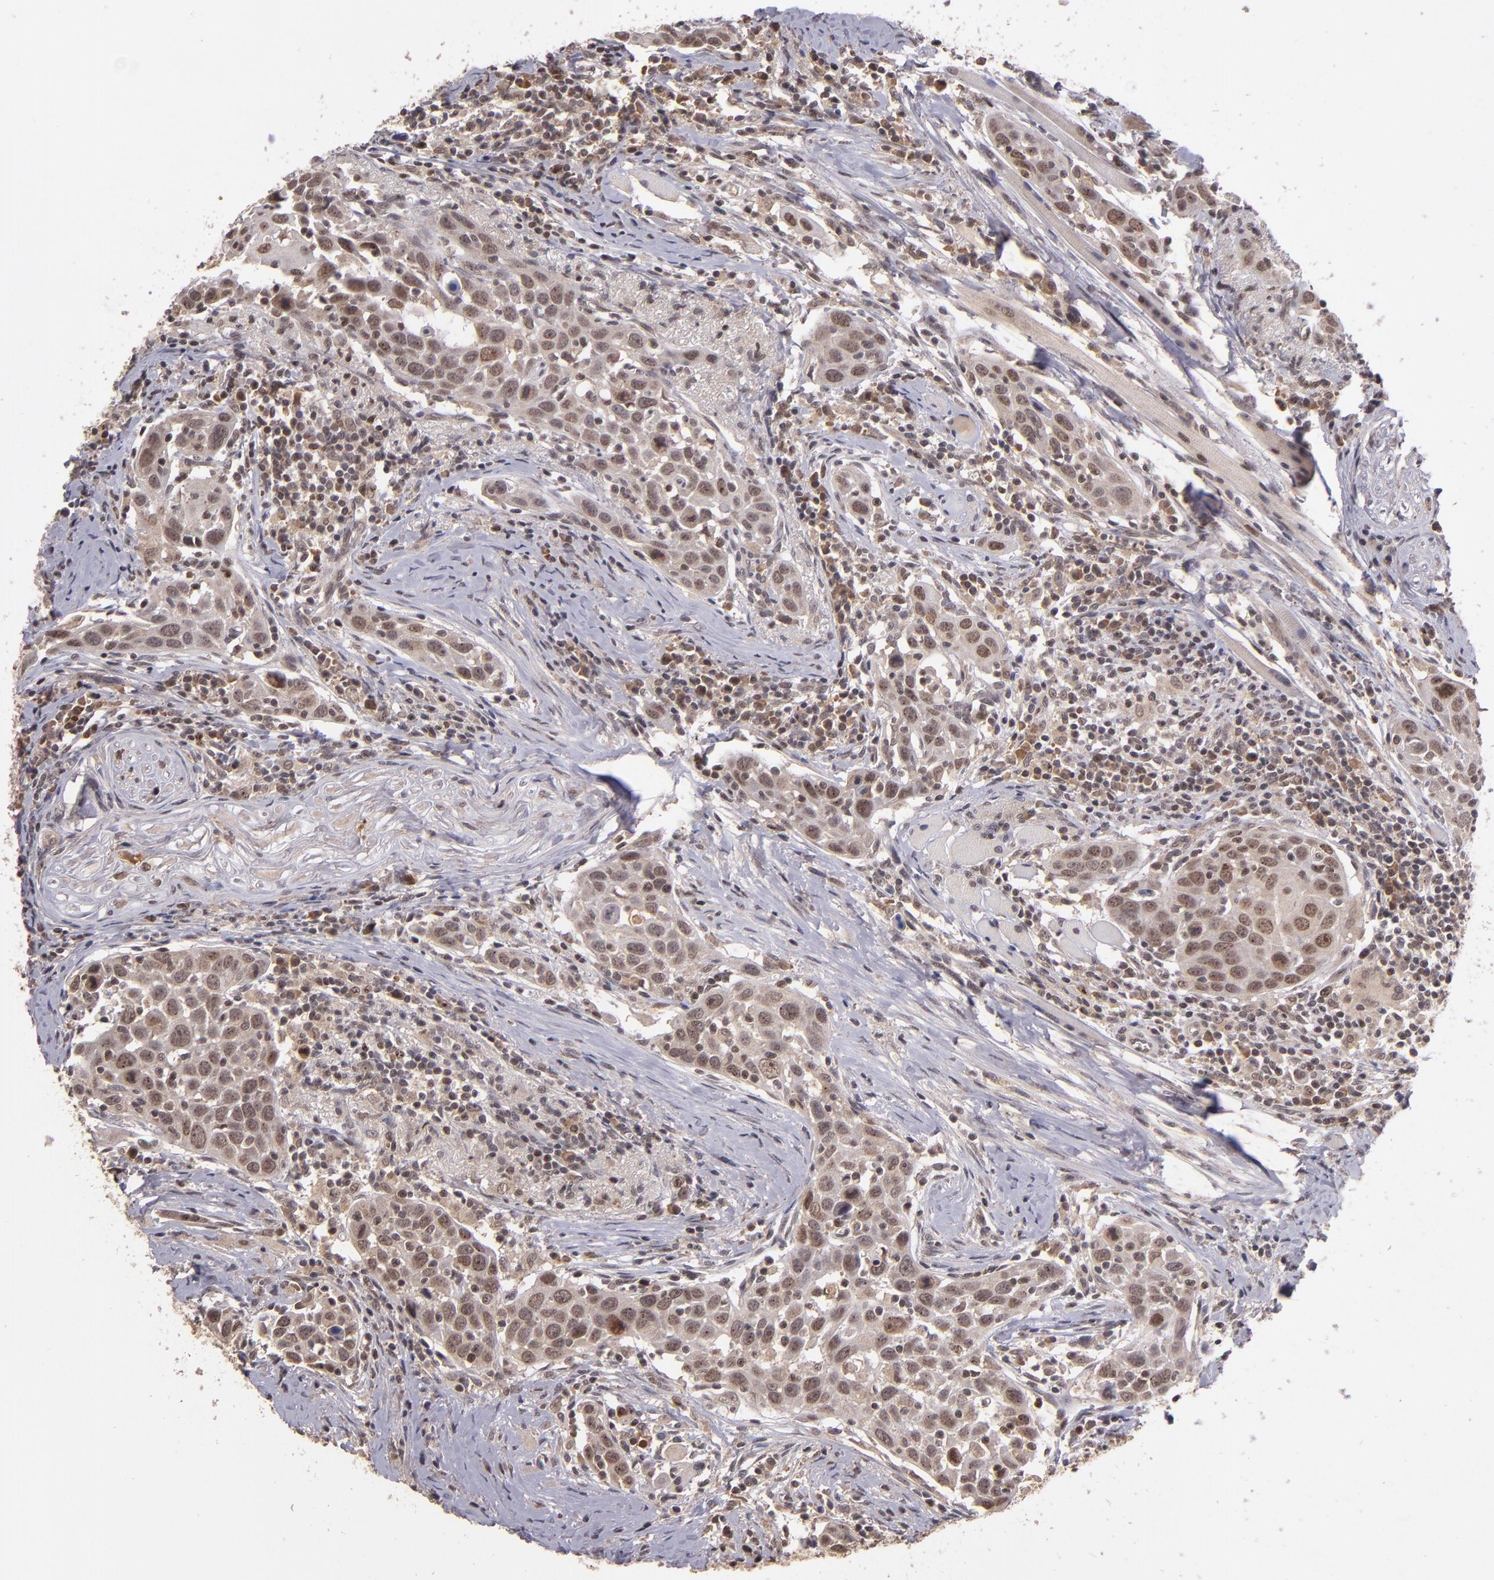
{"staining": {"intensity": "moderate", "quantity": ">75%", "location": "nuclear"}, "tissue": "head and neck cancer", "cell_type": "Tumor cells", "image_type": "cancer", "snomed": [{"axis": "morphology", "description": "Squamous cell carcinoma, NOS"}, {"axis": "topography", "description": "Oral tissue"}, {"axis": "topography", "description": "Head-Neck"}], "caption": "High-magnification brightfield microscopy of head and neck squamous cell carcinoma stained with DAB (brown) and counterstained with hematoxylin (blue). tumor cells exhibit moderate nuclear expression is appreciated in about>75% of cells.", "gene": "ABHD12B", "patient": {"sex": "female", "age": 50}}